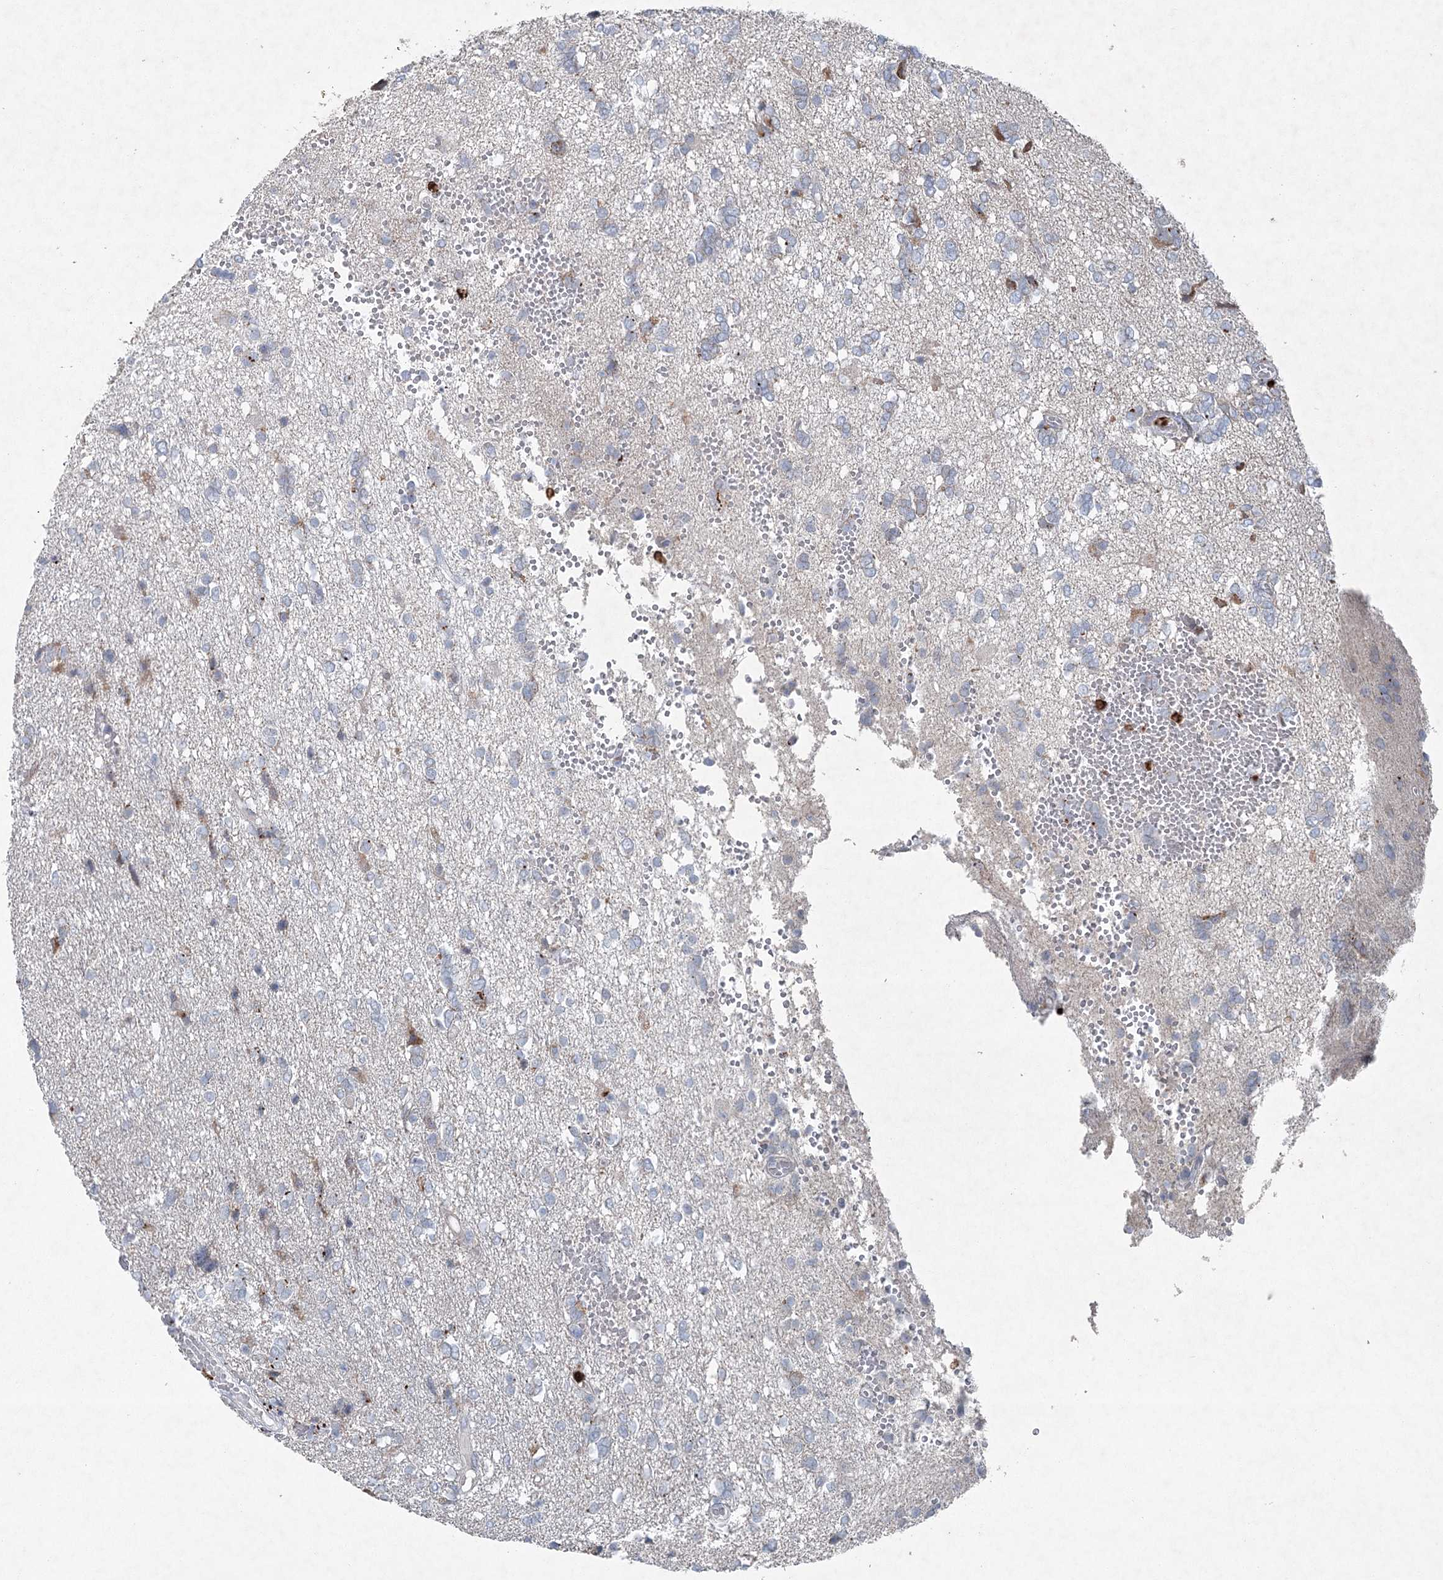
{"staining": {"intensity": "negative", "quantity": "none", "location": "none"}, "tissue": "glioma", "cell_type": "Tumor cells", "image_type": "cancer", "snomed": [{"axis": "morphology", "description": "Glioma, malignant, High grade"}, {"axis": "topography", "description": "Brain"}], "caption": "High power microscopy histopathology image of an immunohistochemistry image of high-grade glioma (malignant), revealing no significant expression in tumor cells.", "gene": "PLA2G12A", "patient": {"sex": "female", "age": 59}}